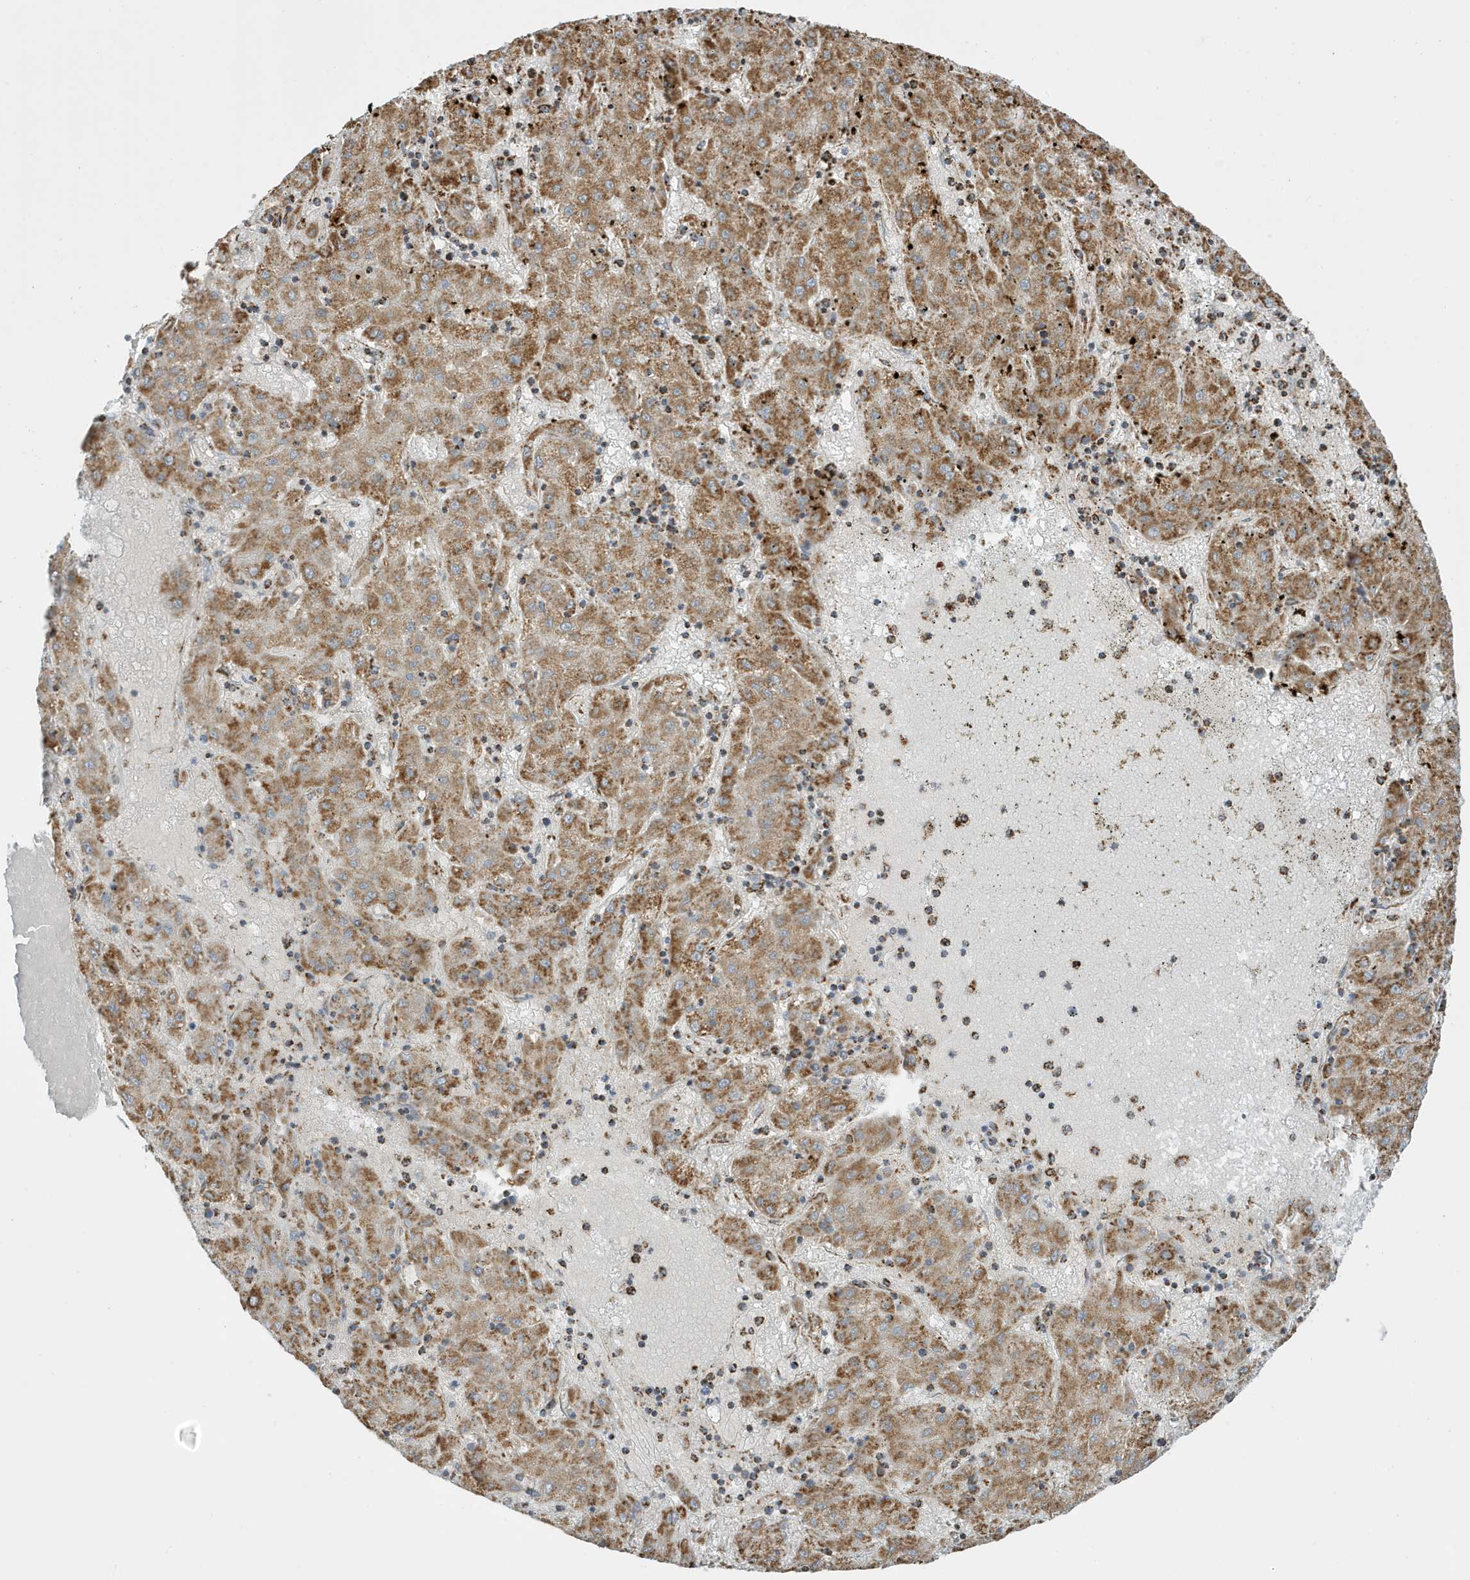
{"staining": {"intensity": "moderate", "quantity": ">75%", "location": "cytoplasmic/membranous"}, "tissue": "liver cancer", "cell_type": "Tumor cells", "image_type": "cancer", "snomed": [{"axis": "morphology", "description": "Carcinoma, Hepatocellular, NOS"}, {"axis": "topography", "description": "Liver"}], "caption": "This micrograph exhibits IHC staining of liver cancer (hepatocellular carcinoma), with medium moderate cytoplasmic/membranous positivity in about >75% of tumor cells.", "gene": "ATP5ME", "patient": {"sex": "male", "age": 72}}